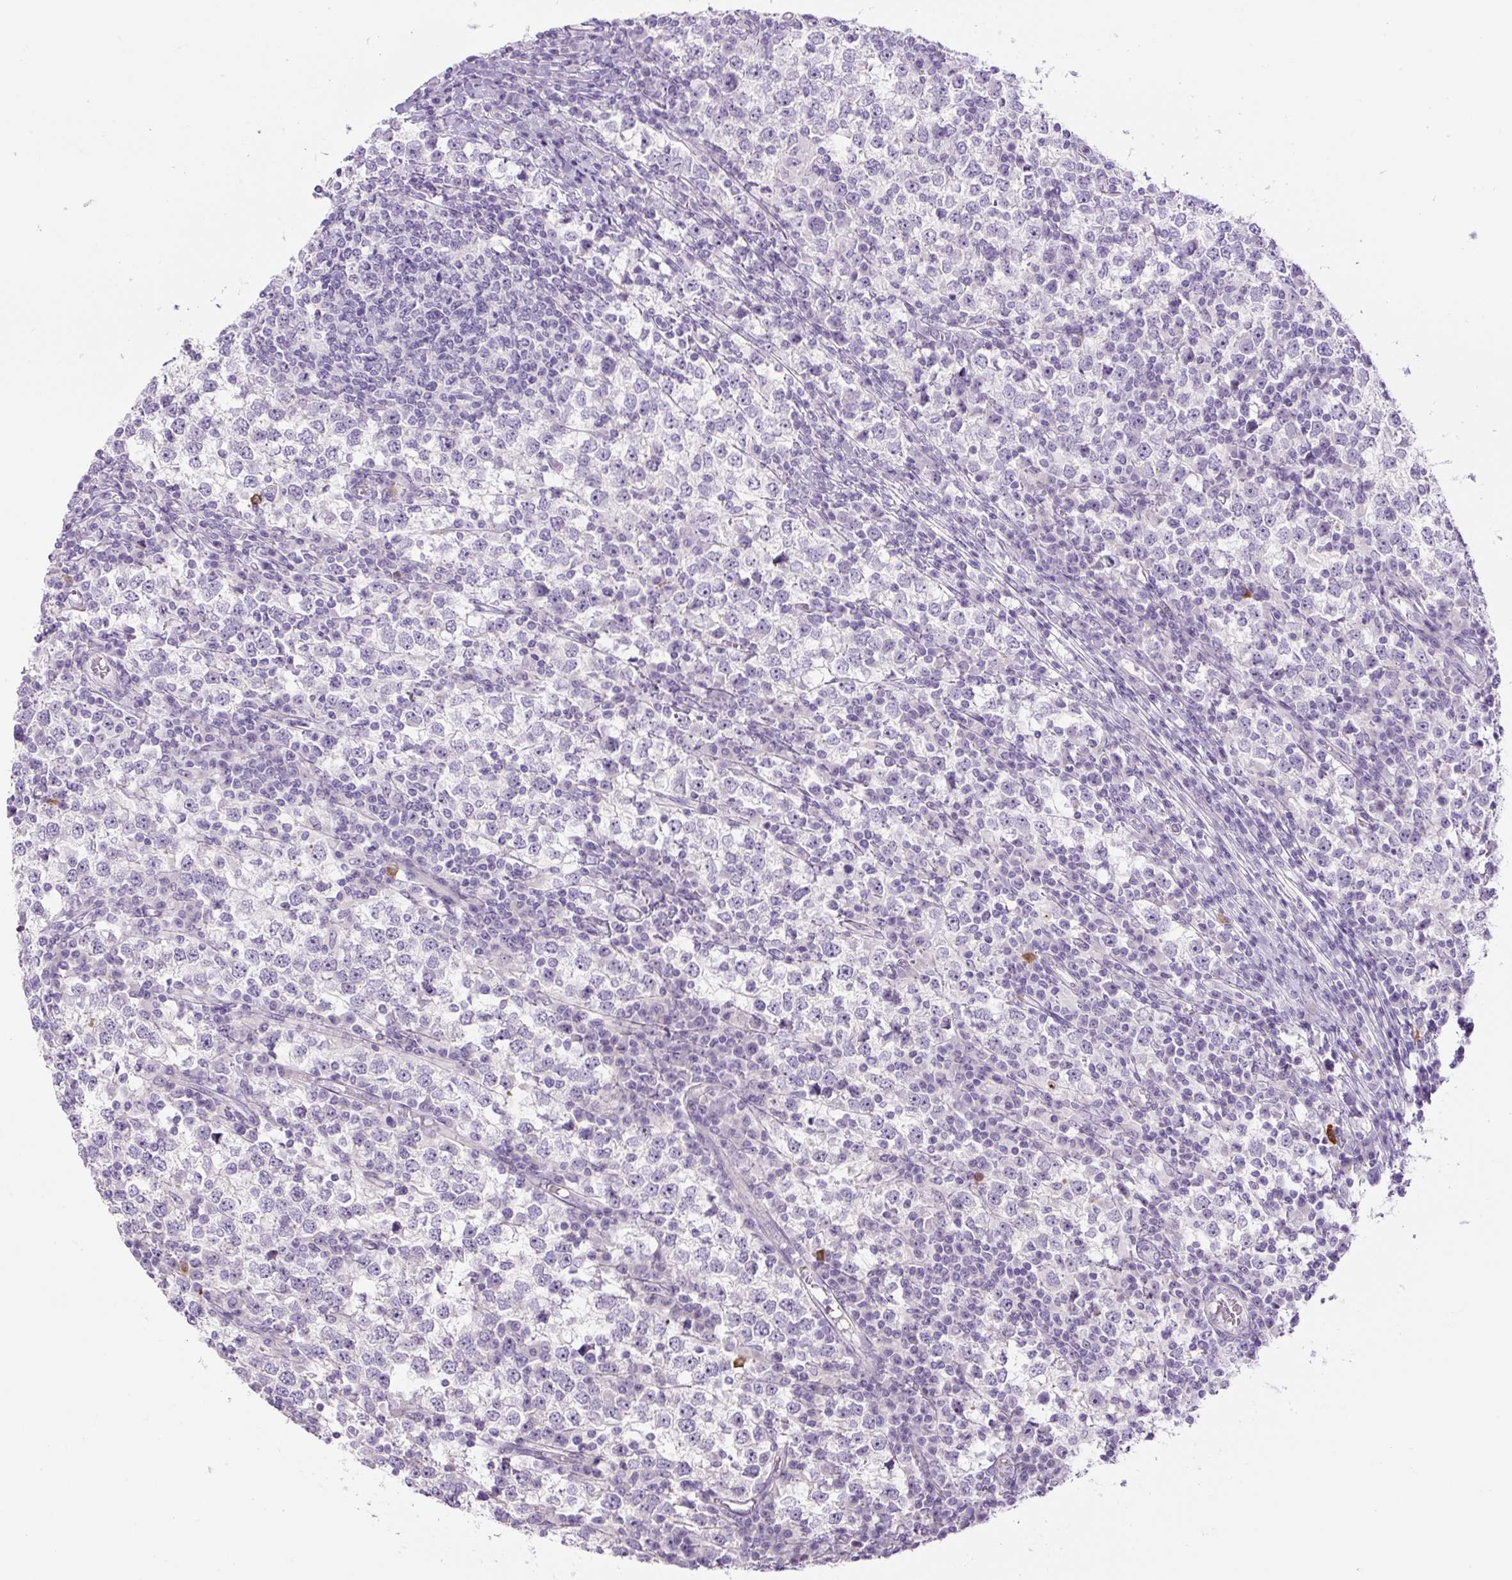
{"staining": {"intensity": "negative", "quantity": "none", "location": "none"}, "tissue": "testis cancer", "cell_type": "Tumor cells", "image_type": "cancer", "snomed": [{"axis": "morphology", "description": "Seminoma, NOS"}, {"axis": "topography", "description": "Testis"}], "caption": "This is an immunohistochemistry (IHC) micrograph of testis seminoma. There is no positivity in tumor cells.", "gene": "TMEM151B", "patient": {"sex": "male", "age": 65}}